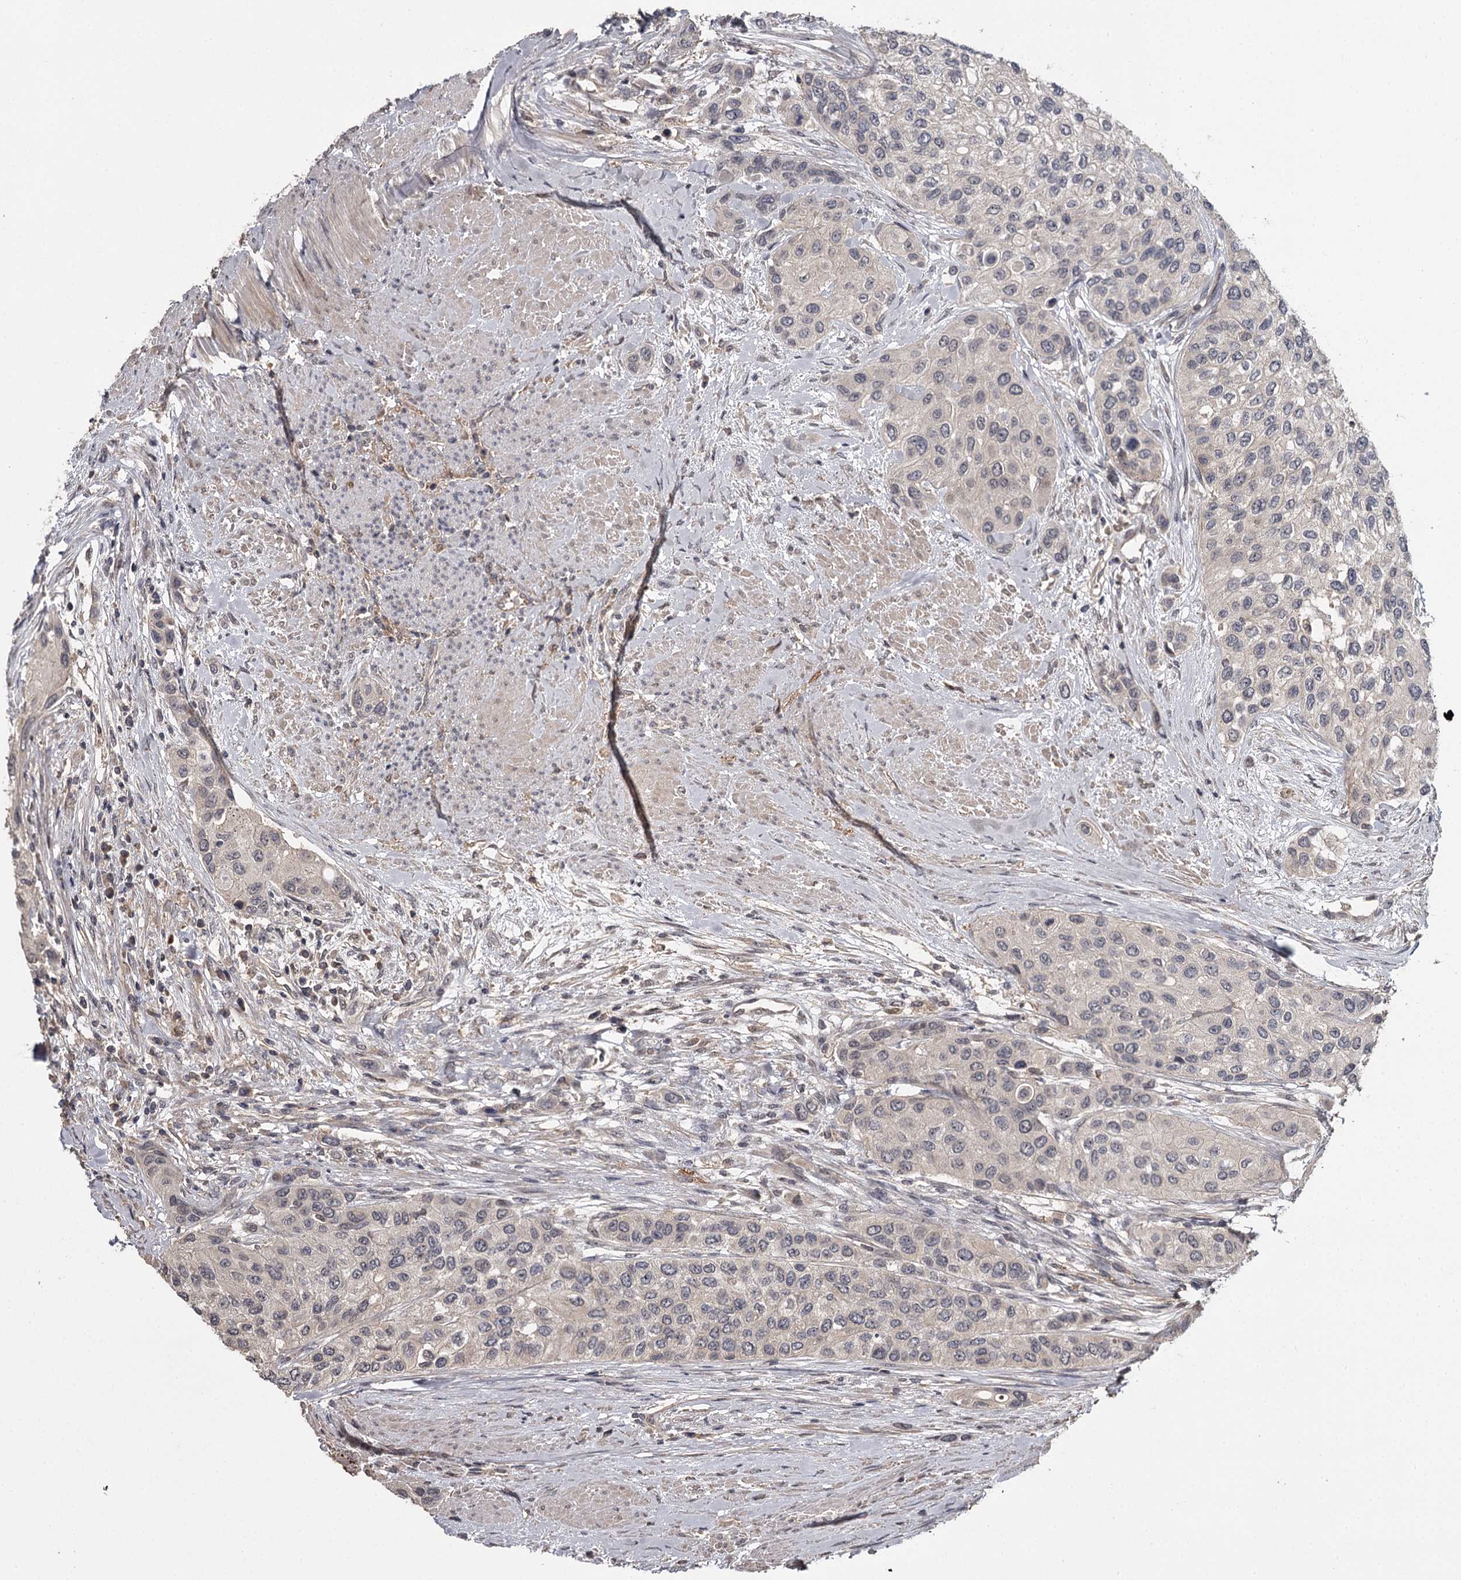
{"staining": {"intensity": "negative", "quantity": "none", "location": "none"}, "tissue": "urothelial cancer", "cell_type": "Tumor cells", "image_type": "cancer", "snomed": [{"axis": "morphology", "description": "Normal tissue, NOS"}, {"axis": "morphology", "description": "Urothelial carcinoma, High grade"}, {"axis": "topography", "description": "Vascular tissue"}, {"axis": "topography", "description": "Urinary bladder"}], "caption": "Immunohistochemistry (IHC) of human urothelial carcinoma (high-grade) demonstrates no expression in tumor cells.", "gene": "CWF19L2", "patient": {"sex": "female", "age": 56}}